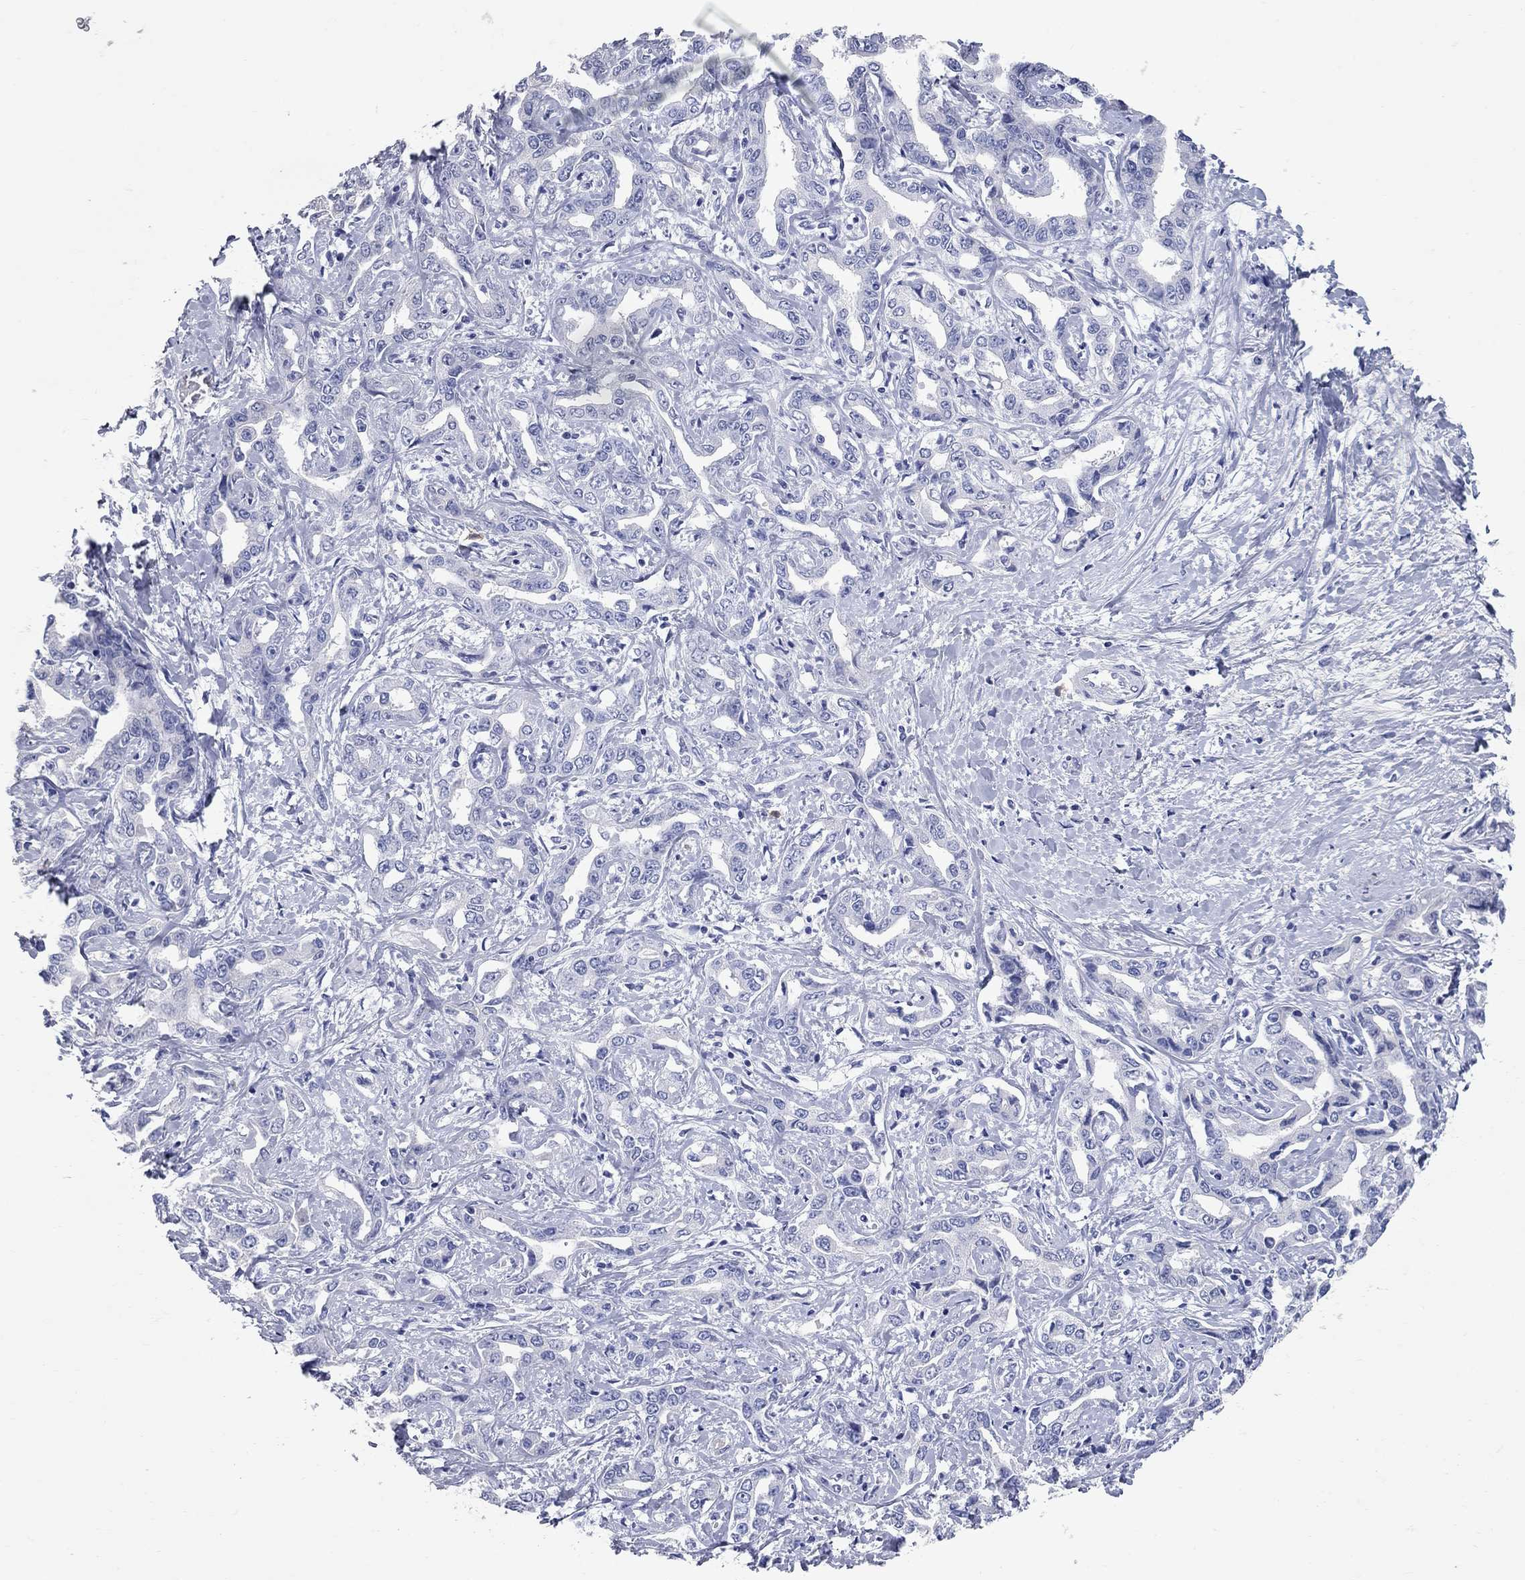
{"staining": {"intensity": "negative", "quantity": "none", "location": "none"}, "tissue": "liver cancer", "cell_type": "Tumor cells", "image_type": "cancer", "snomed": [{"axis": "morphology", "description": "Cholangiocarcinoma"}, {"axis": "topography", "description": "Liver"}], "caption": "DAB immunohistochemical staining of human liver cancer exhibits no significant positivity in tumor cells.", "gene": "AOX1", "patient": {"sex": "male", "age": 59}}